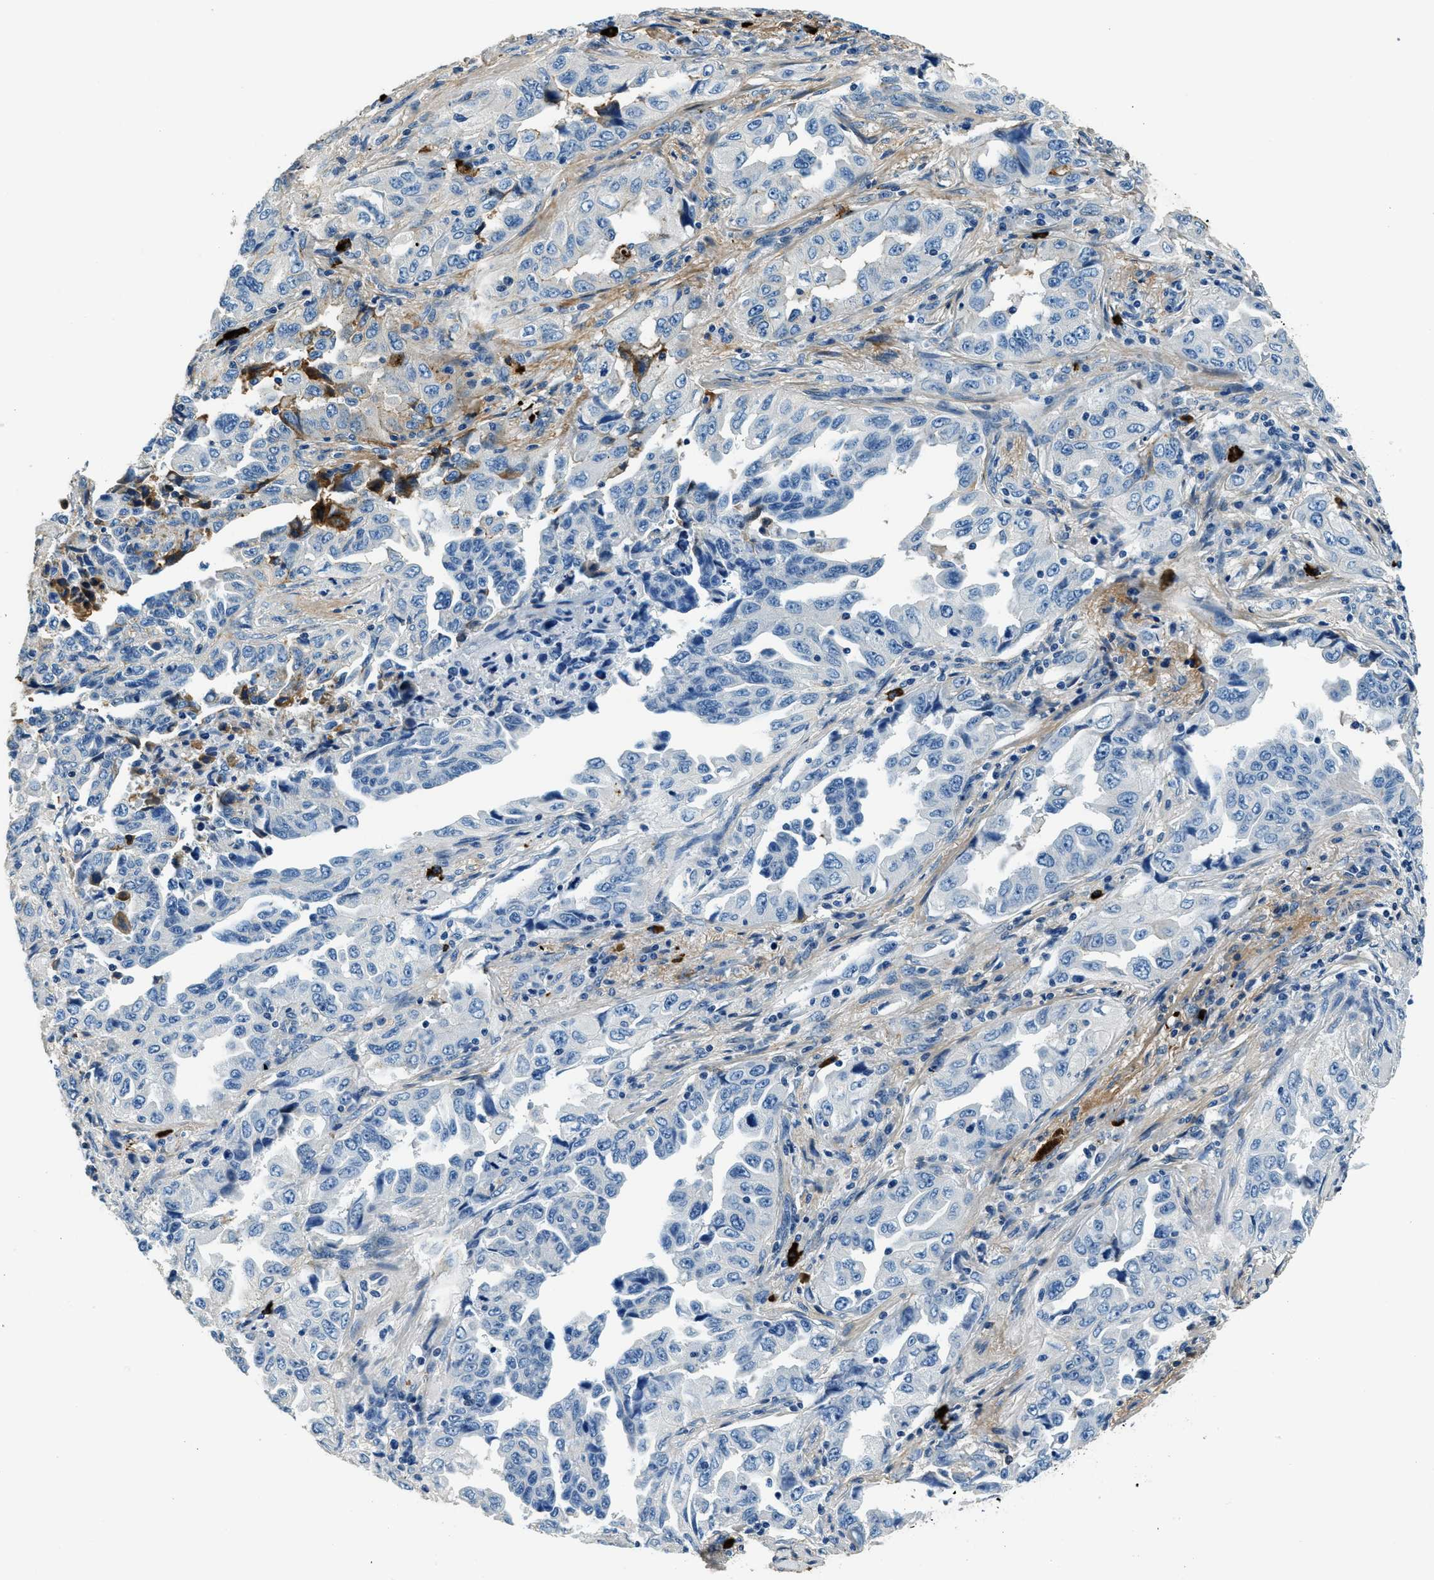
{"staining": {"intensity": "negative", "quantity": "none", "location": "none"}, "tissue": "lung cancer", "cell_type": "Tumor cells", "image_type": "cancer", "snomed": [{"axis": "morphology", "description": "Adenocarcinoma, NOS"}, {"axis": "topography", "description": "Lung"}], "caption": "This is an immunohistochemistry (IHC) micrograph of lung cancer. There is no positivity in tumor cells.", "gene": "TMEM186", "patient": {"sex": "female", "age": 51}}